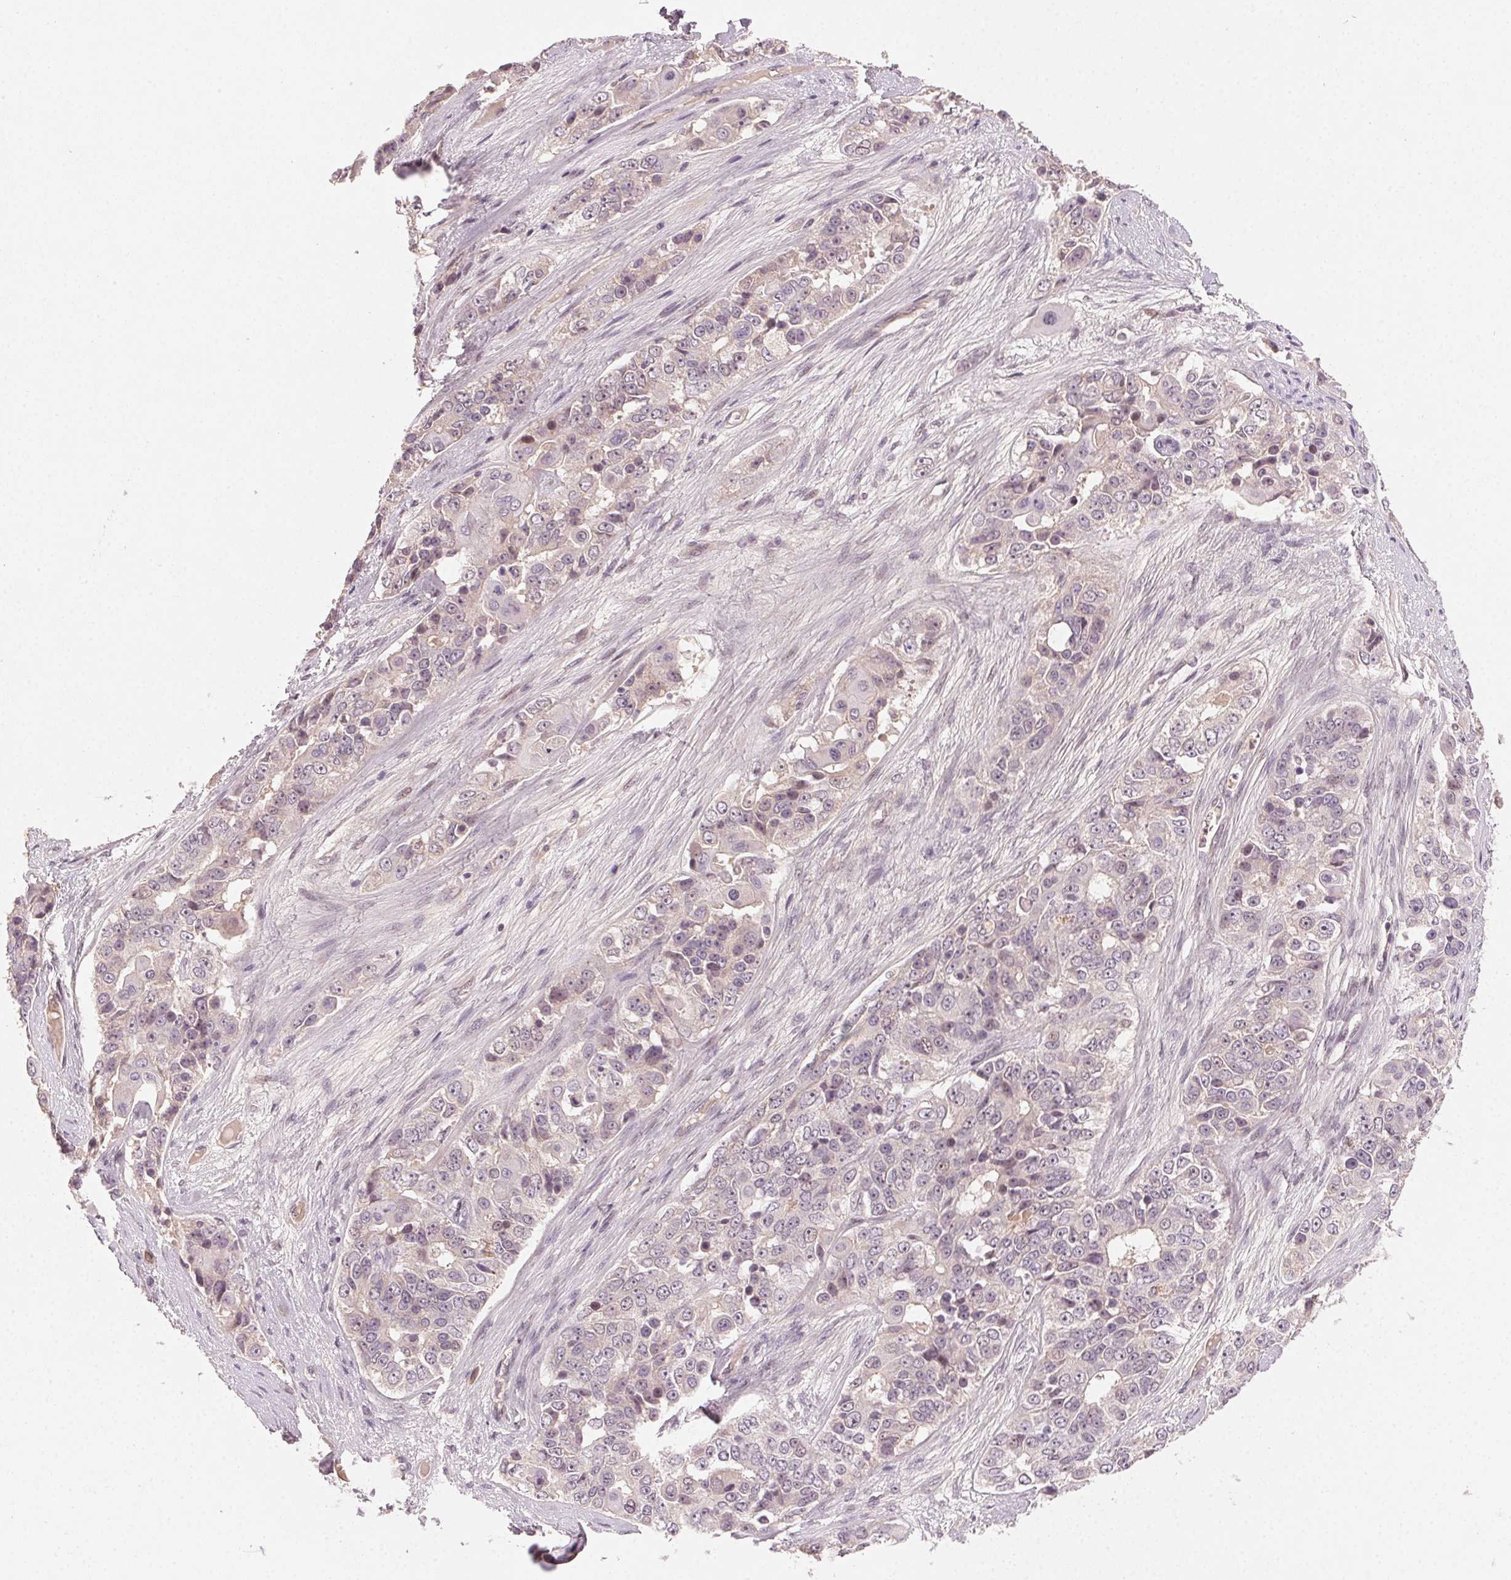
{"staining": {"intensity": "negative", "quantity": "none", "location": "none"}, "tissue": "ovarian cancer", "cell_type": "Tumor cells", "image_type": "cancer", "snomed": [{"axis": "morphology", "description": "Carcinoma, endometroid"}, {"axis": "topography", "description": "Ovary"}], "caption": "Micrograph shows no significant protein staining in tumor cells of ovarian endometroid carcinoma.", "gene": "TUB", "patient": {"sex": "female", "age": 51}}